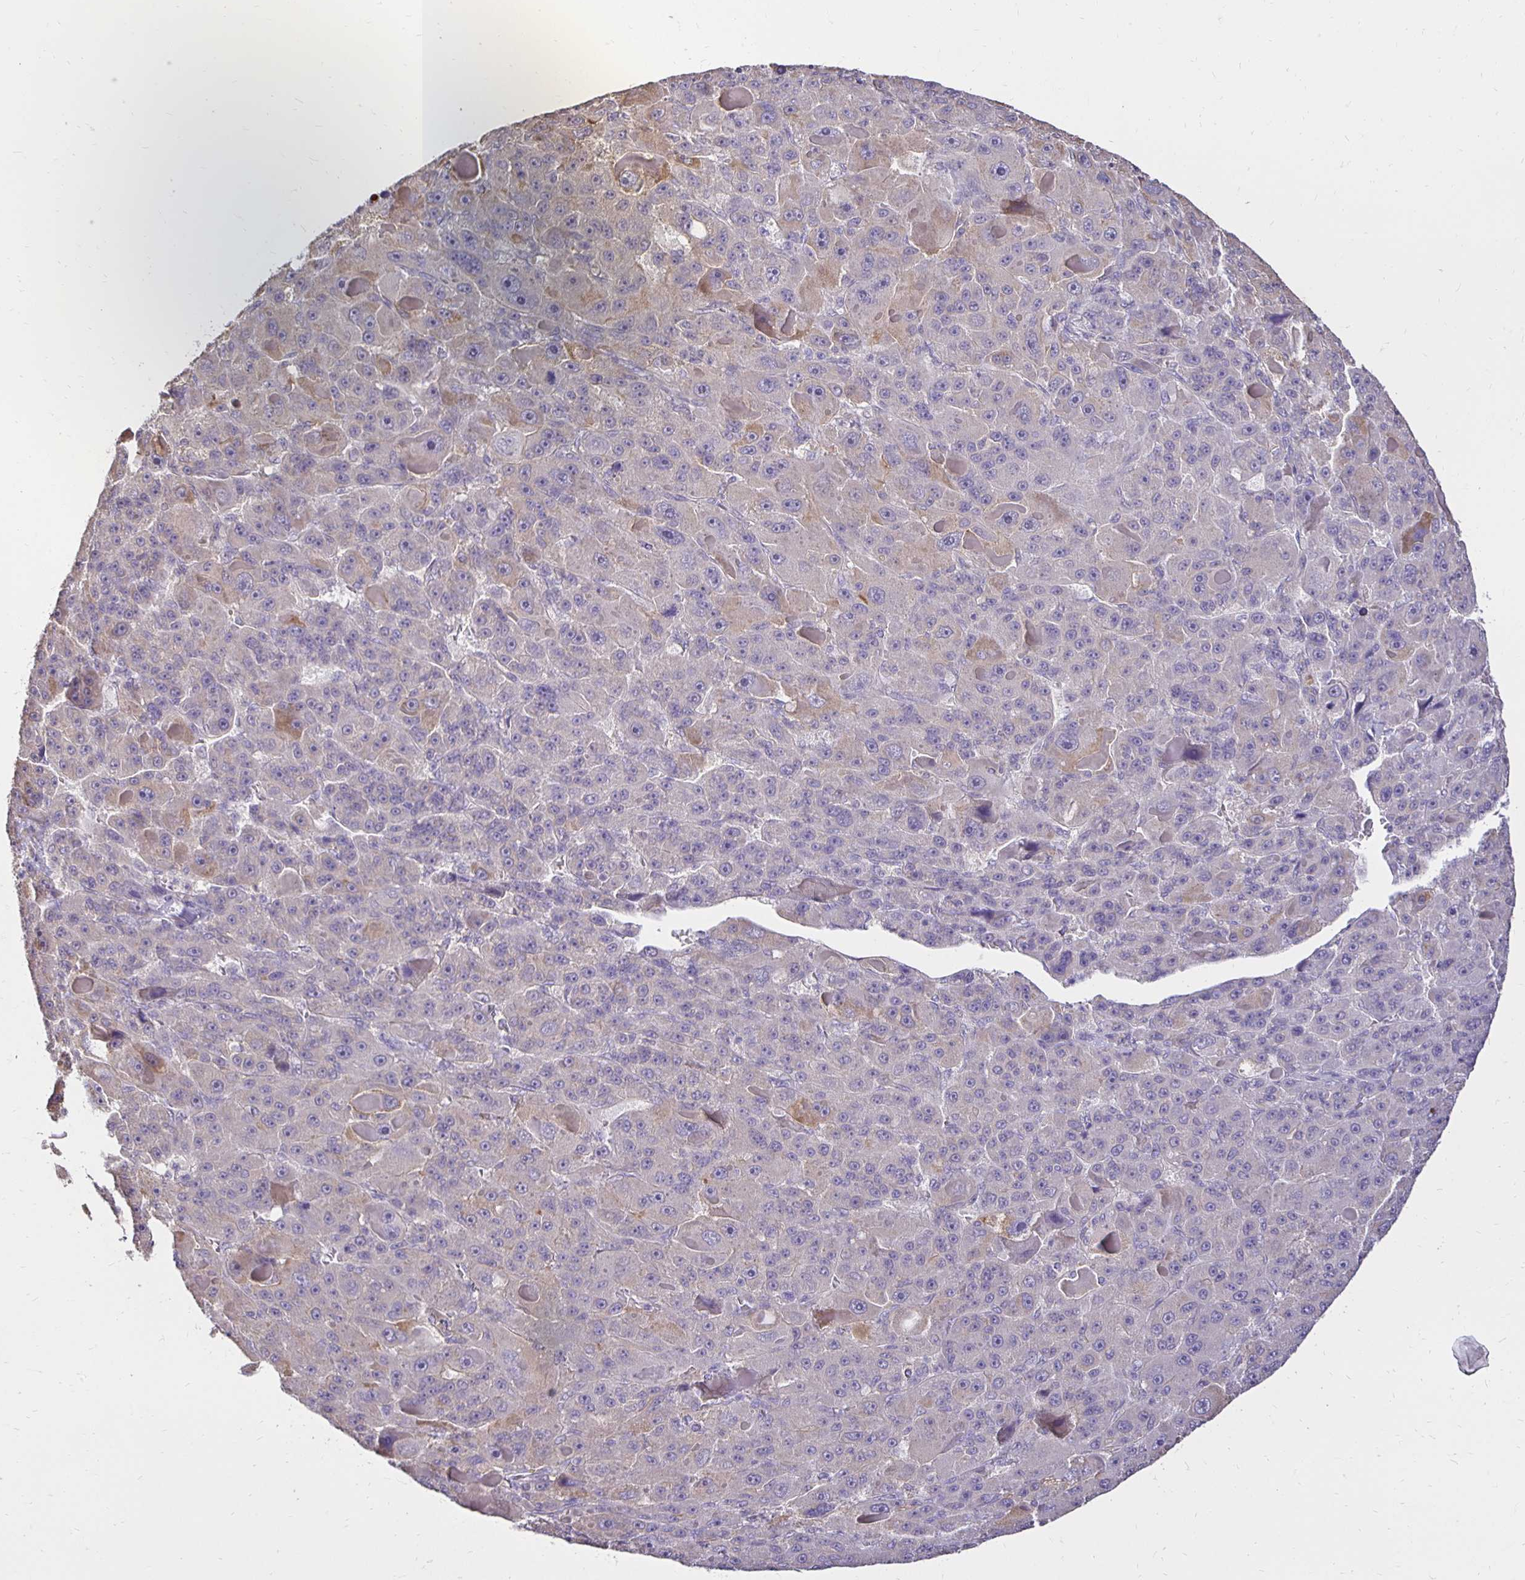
{"staining": {"intensity": "weak", "quantity": "<25%", "location": "cytoplasmic/membranous"}, "tissue": "liver cancer", "cell_type": "Tumor cells", "image_type": "cancer", "snomed": [{"axis": "morphology", "description": "Carcinoma, Hepatocellular, NOS"}, {"axis": "topography", "description": "Liver"}], "caption": "Immunohistochemistry (IHC) of liver cancer (hepatocellular carcinoma) displays no positivity in tumor cells.", "gene": "PNPLA3", "patient": {"sex": "male", "age": 76}}